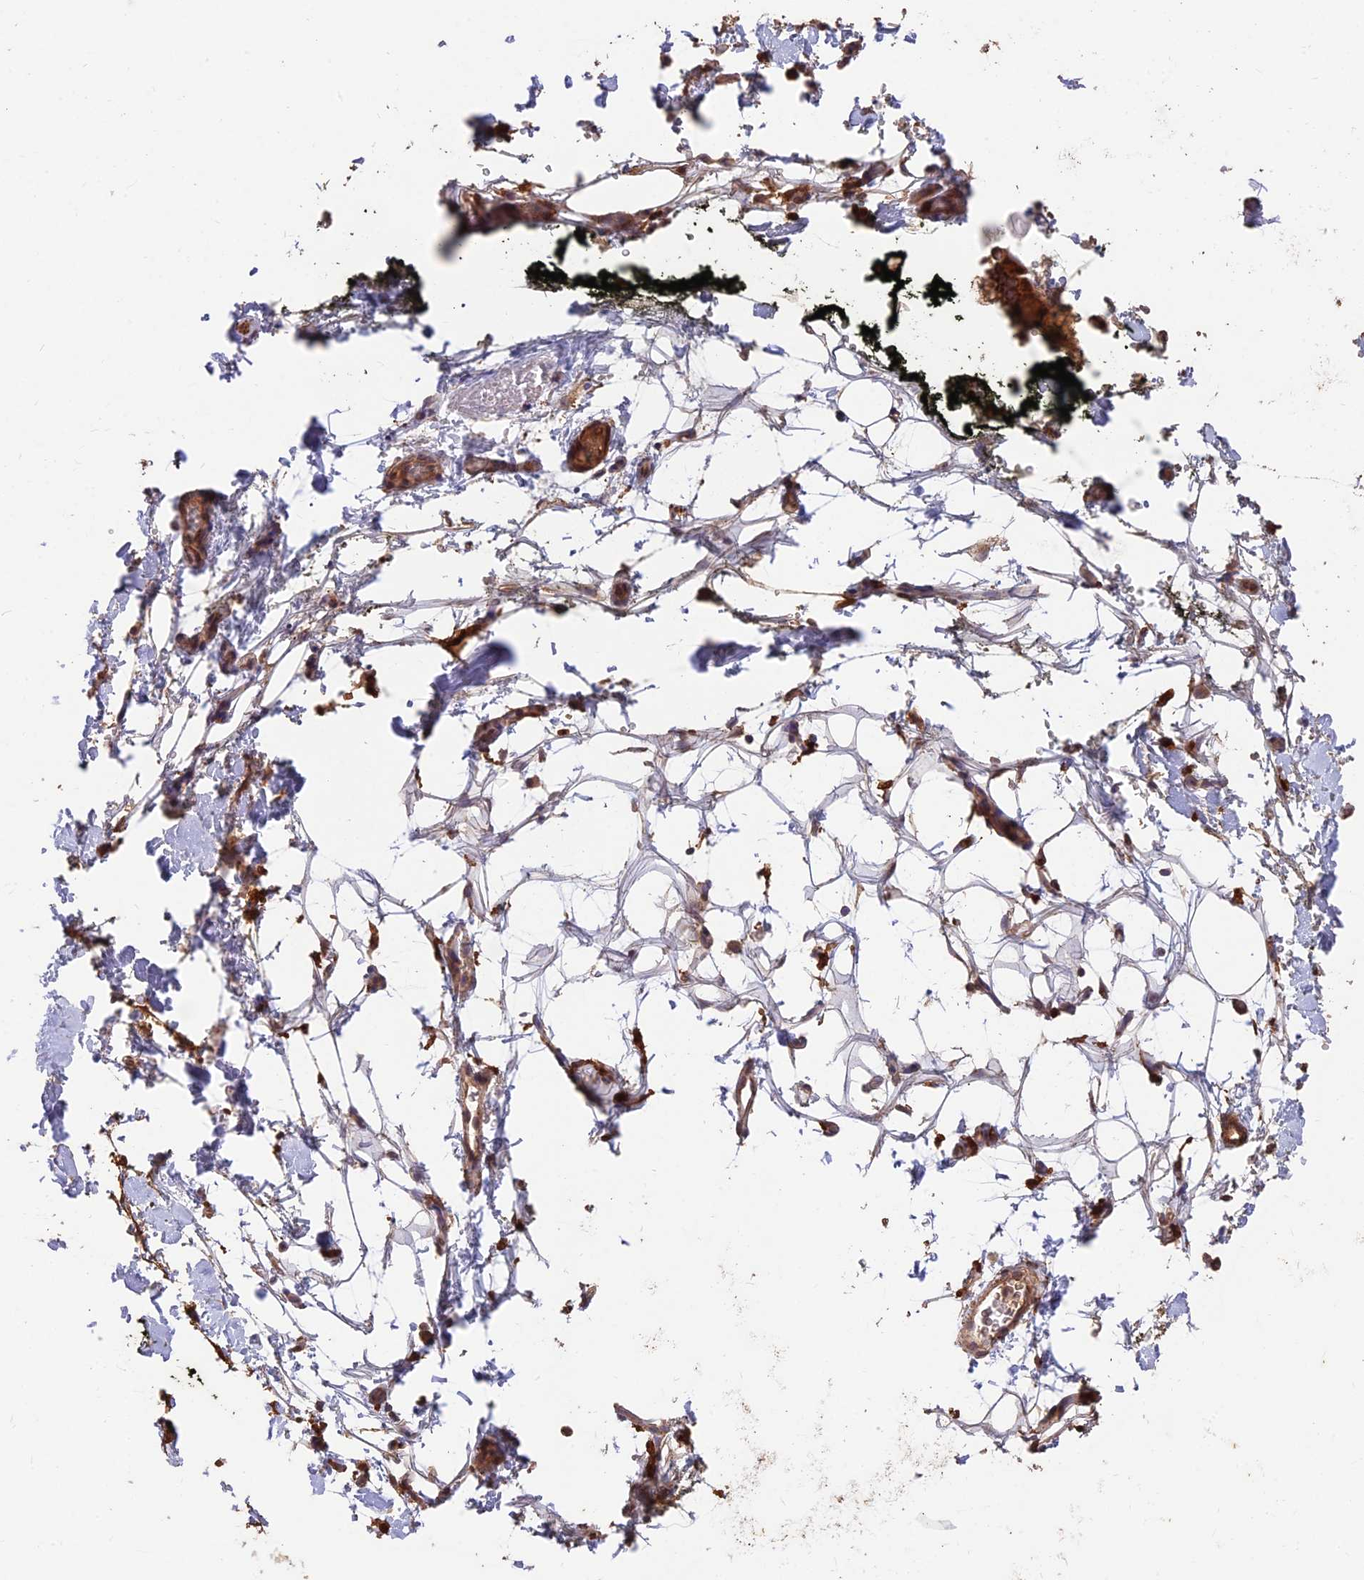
{"staining": {"intensity": "moderate", "quantity": "25%-75%", "location": "cytoplasmic/membranous"}, "tissue": "adipose tissue", "cell_type": "Adipocytes", "image_type": "normal", "snomed": [{"axis": "morphology", "description": "Normal tissue, NOS"}, {"axis": "morphology", "description": "Adenocarcinoma, NOS"}, {"axis": "topography", "description": "Pancreas"}, {"axis": "topography", "description": "Peripheral nerve tissue"}], "caption": "This photomicrograph shows unremarkable adipose tissue stained with immunohistochemistry to label a protein in brown. The cytoplasmic/membranous of adipocytes show moderate positivity for the protein. Nuclei are counter-stained blue.", "gene": "IFT22", "patient": {"sex": "male", "age": 59}}